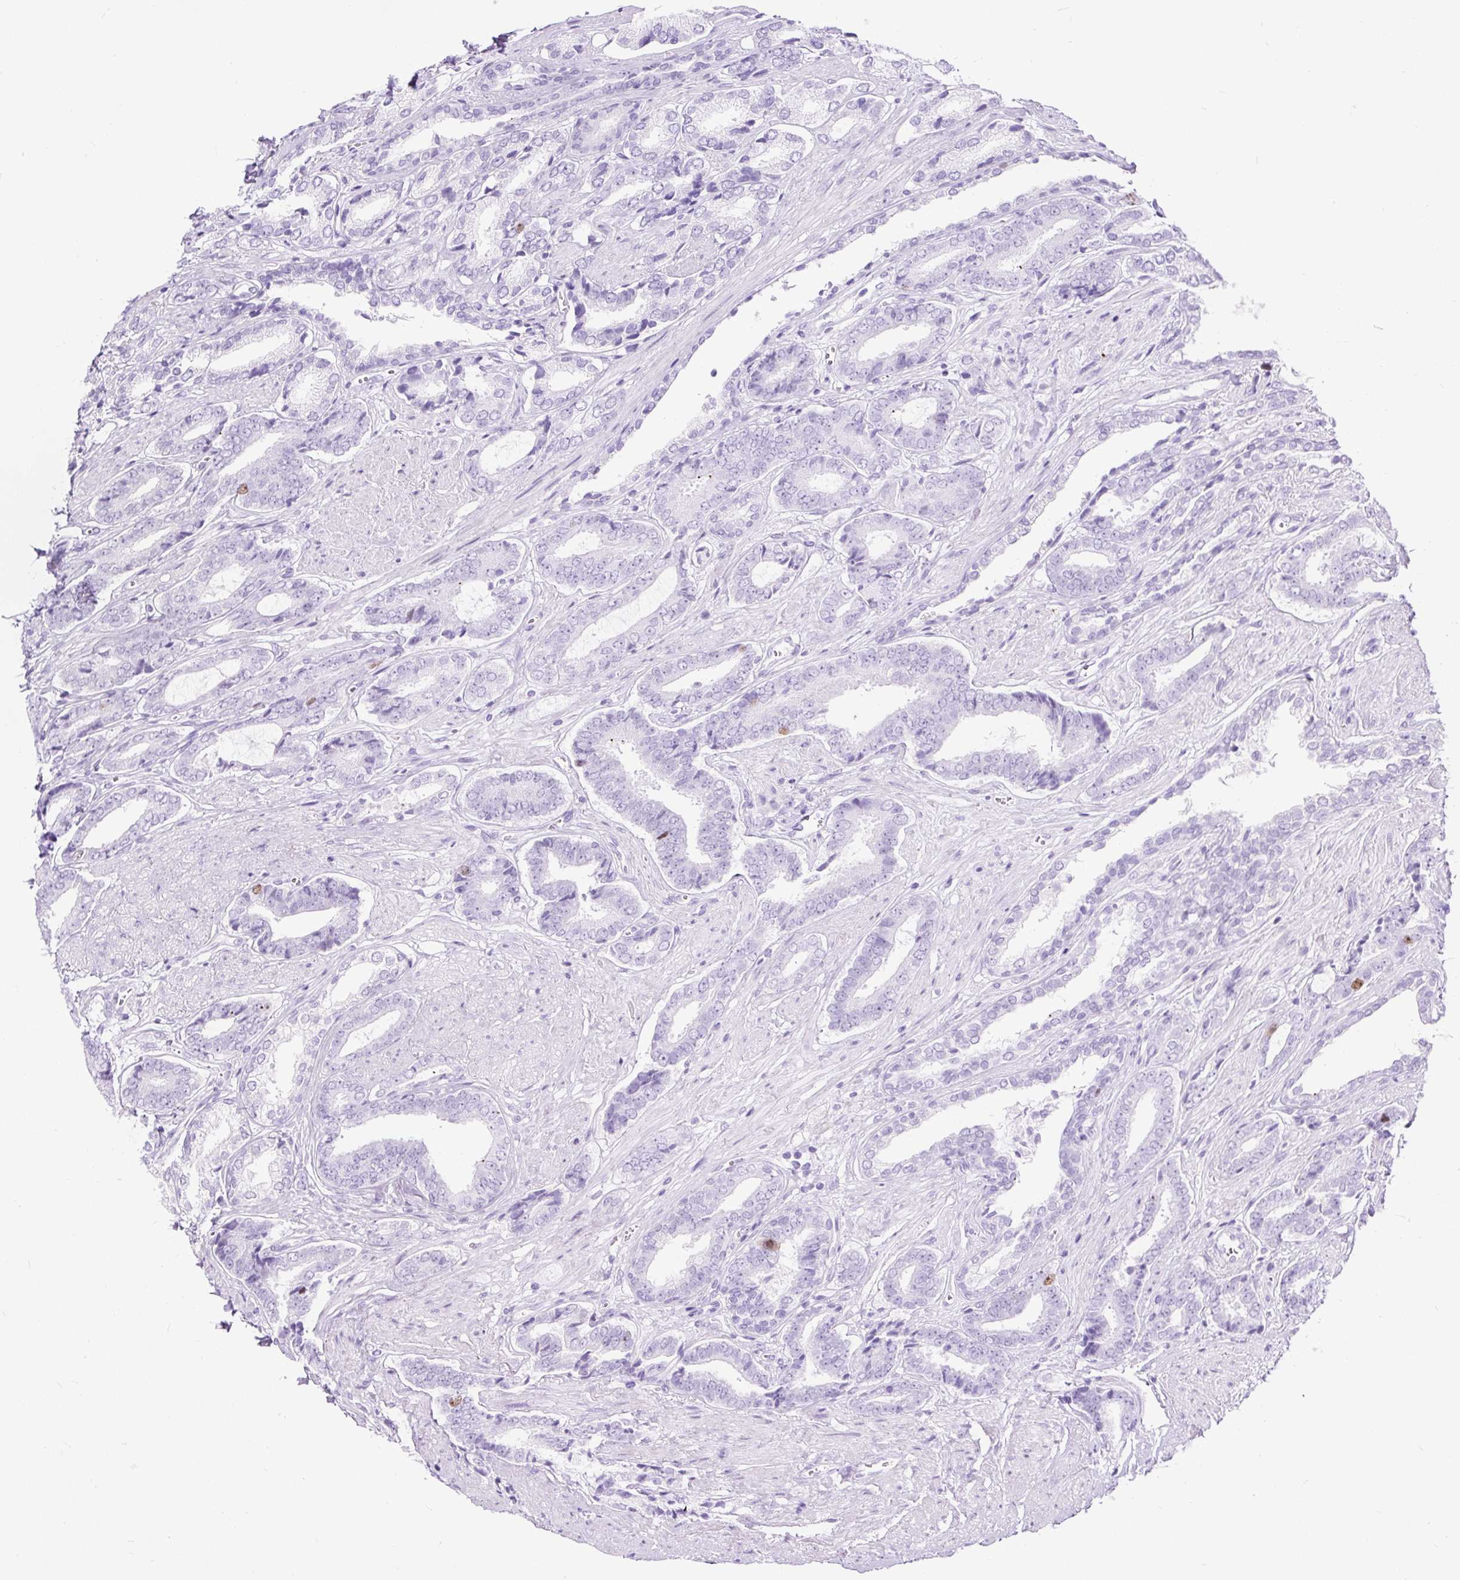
{"staining": {"intensity": "moderate", "quantity": "<25%", "location": "nuclear"}, "tissue": "prostate cancer", "cell_type": "Tumor cells", "image_type": "cancer", "snomed": [{"axis": "morphology", "description": "Adenocarcinoma, NOS"}, {"axis": "topography", "description": "Prostate and seminal vesicle, NOS"}], "caption": "A photomicrograph of prostate adenocarcinoma stained for a protein demonstrates moderate nuclear brown staining in tumor cells.", "gene": "RACGAP1", "patient": {"sex": "male", "age": 76}}